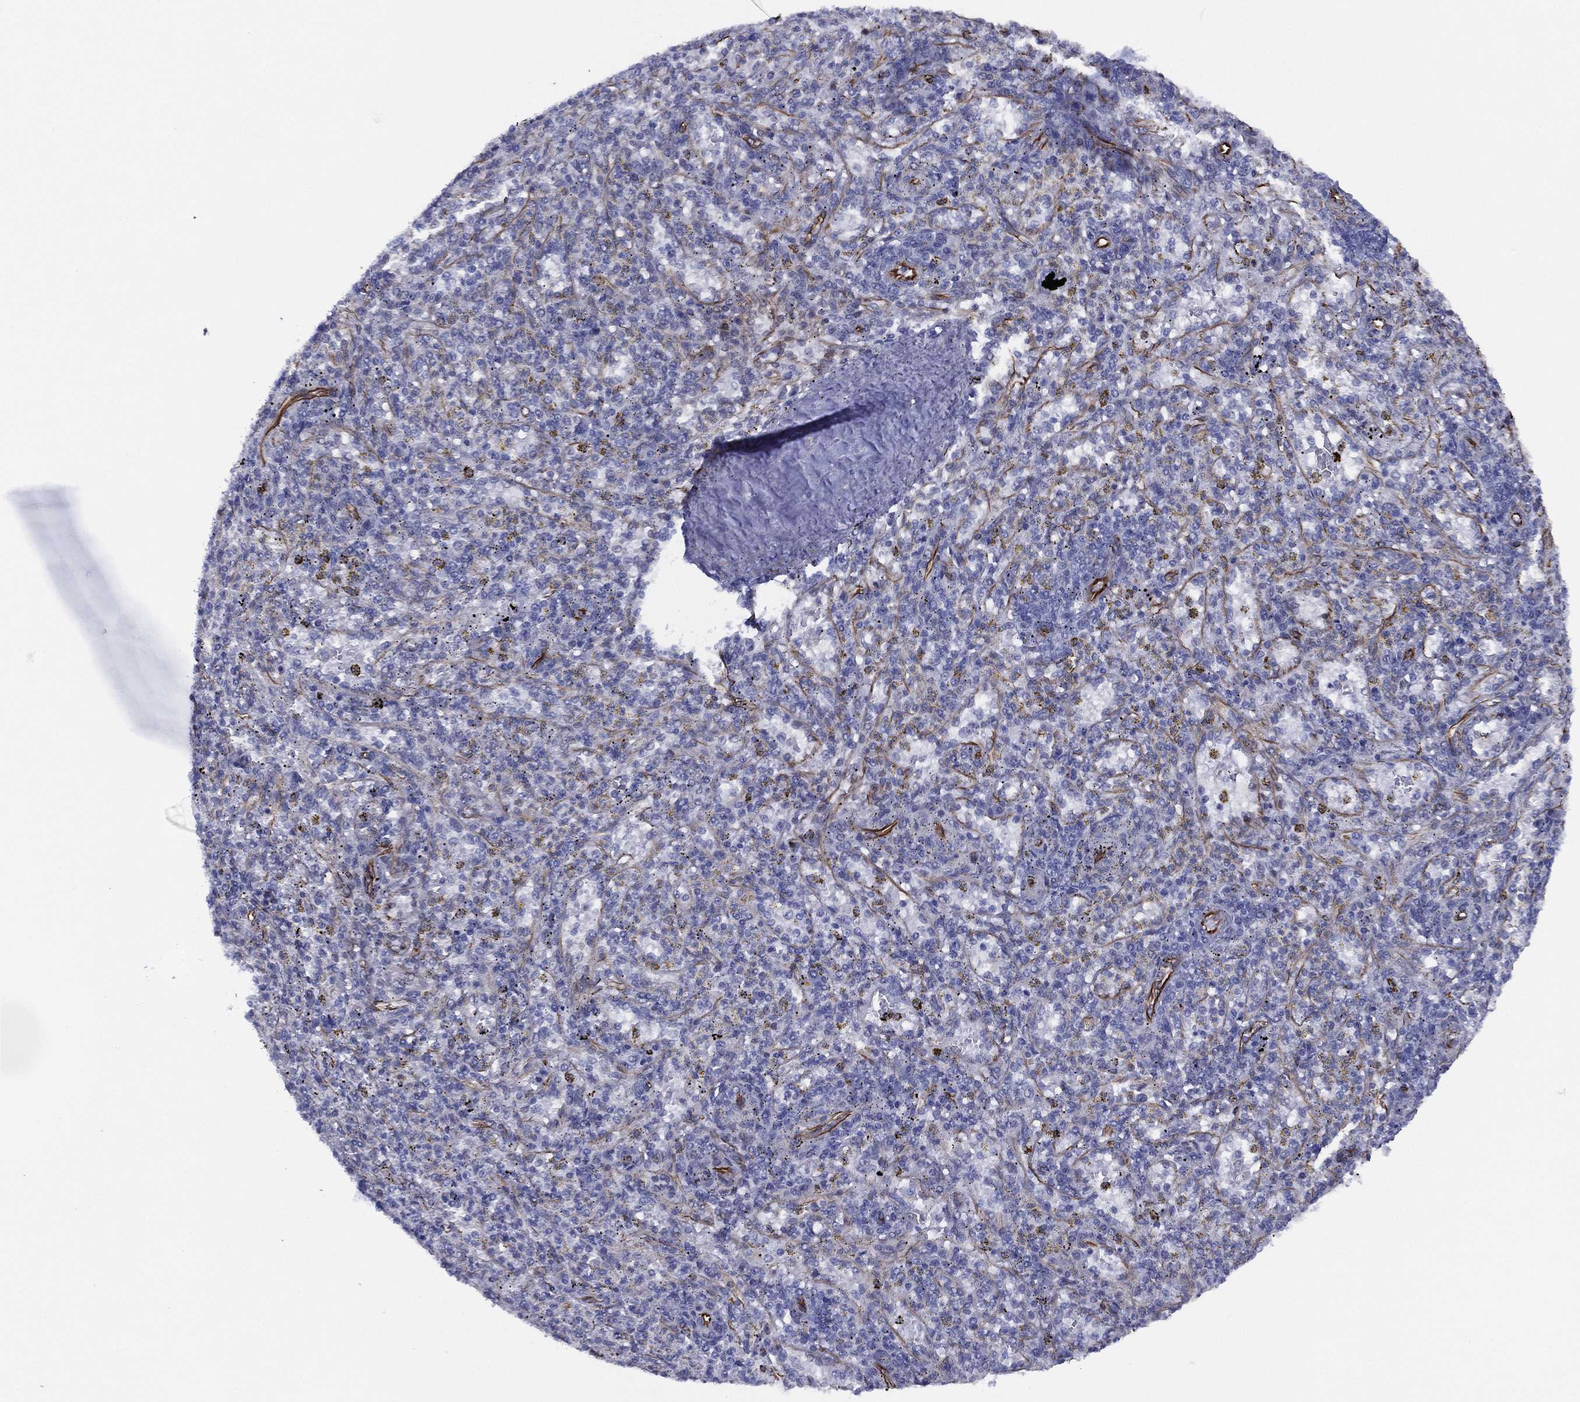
{"staining": {"intensity": "negative", "quantity": "none", "location": "none"}, "tissue": "spleen", "cell_type": "Cells in red pulp", "image_type": "normal", "snomed": [{"axis": "morphology", "description": "Normal tissue, NOS"}, {"axis": "topography", "description": "Spleen"}], "caption": "A histopathology image of human spleen is negative for staining in cells in red pulp. (Brightfield microscopy of DAB immunohistochemistry at high magnification).", "gene": "MAS1", "patient": {"sex": "male", "age": 60}}